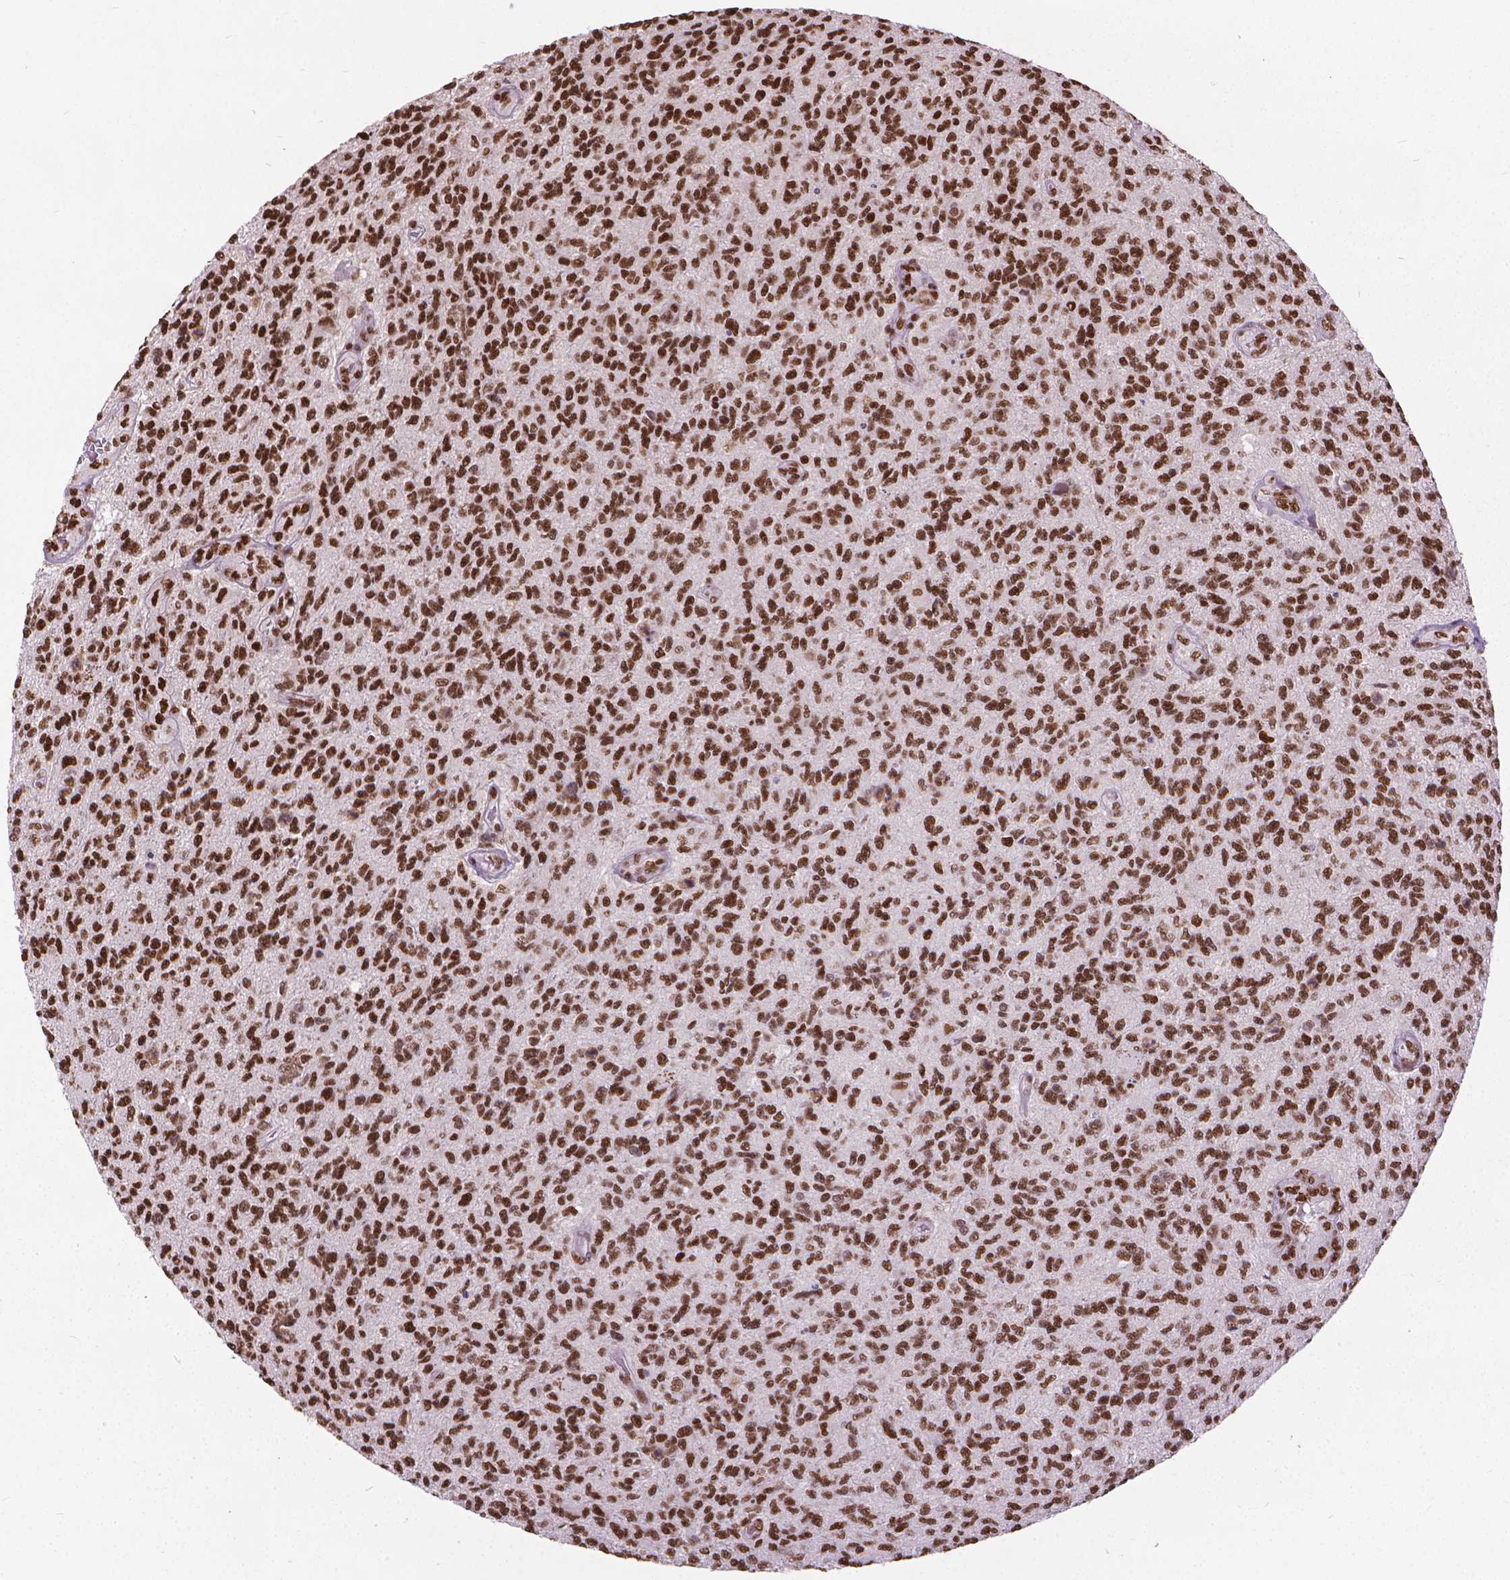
{"staining": {"intensity": "strong", "quantity": ">75%", "location": "nuclear"}, "tissue": "glioma", "cell_type": "Tumor cells", "image_type": "cancer", "snomed": [{"axis": "morphology", "description": "Glioma, malignant, High grade"}, {"axis": "topography", "description": "Brain"}], "caption": "Human high-grade glioma (malignant) stained with a brown dye displays strong nuclear positive expression in about >75% of tumor cells.", "gene": "AKAP8", "patient": {"sex": "male", "age": 56}}